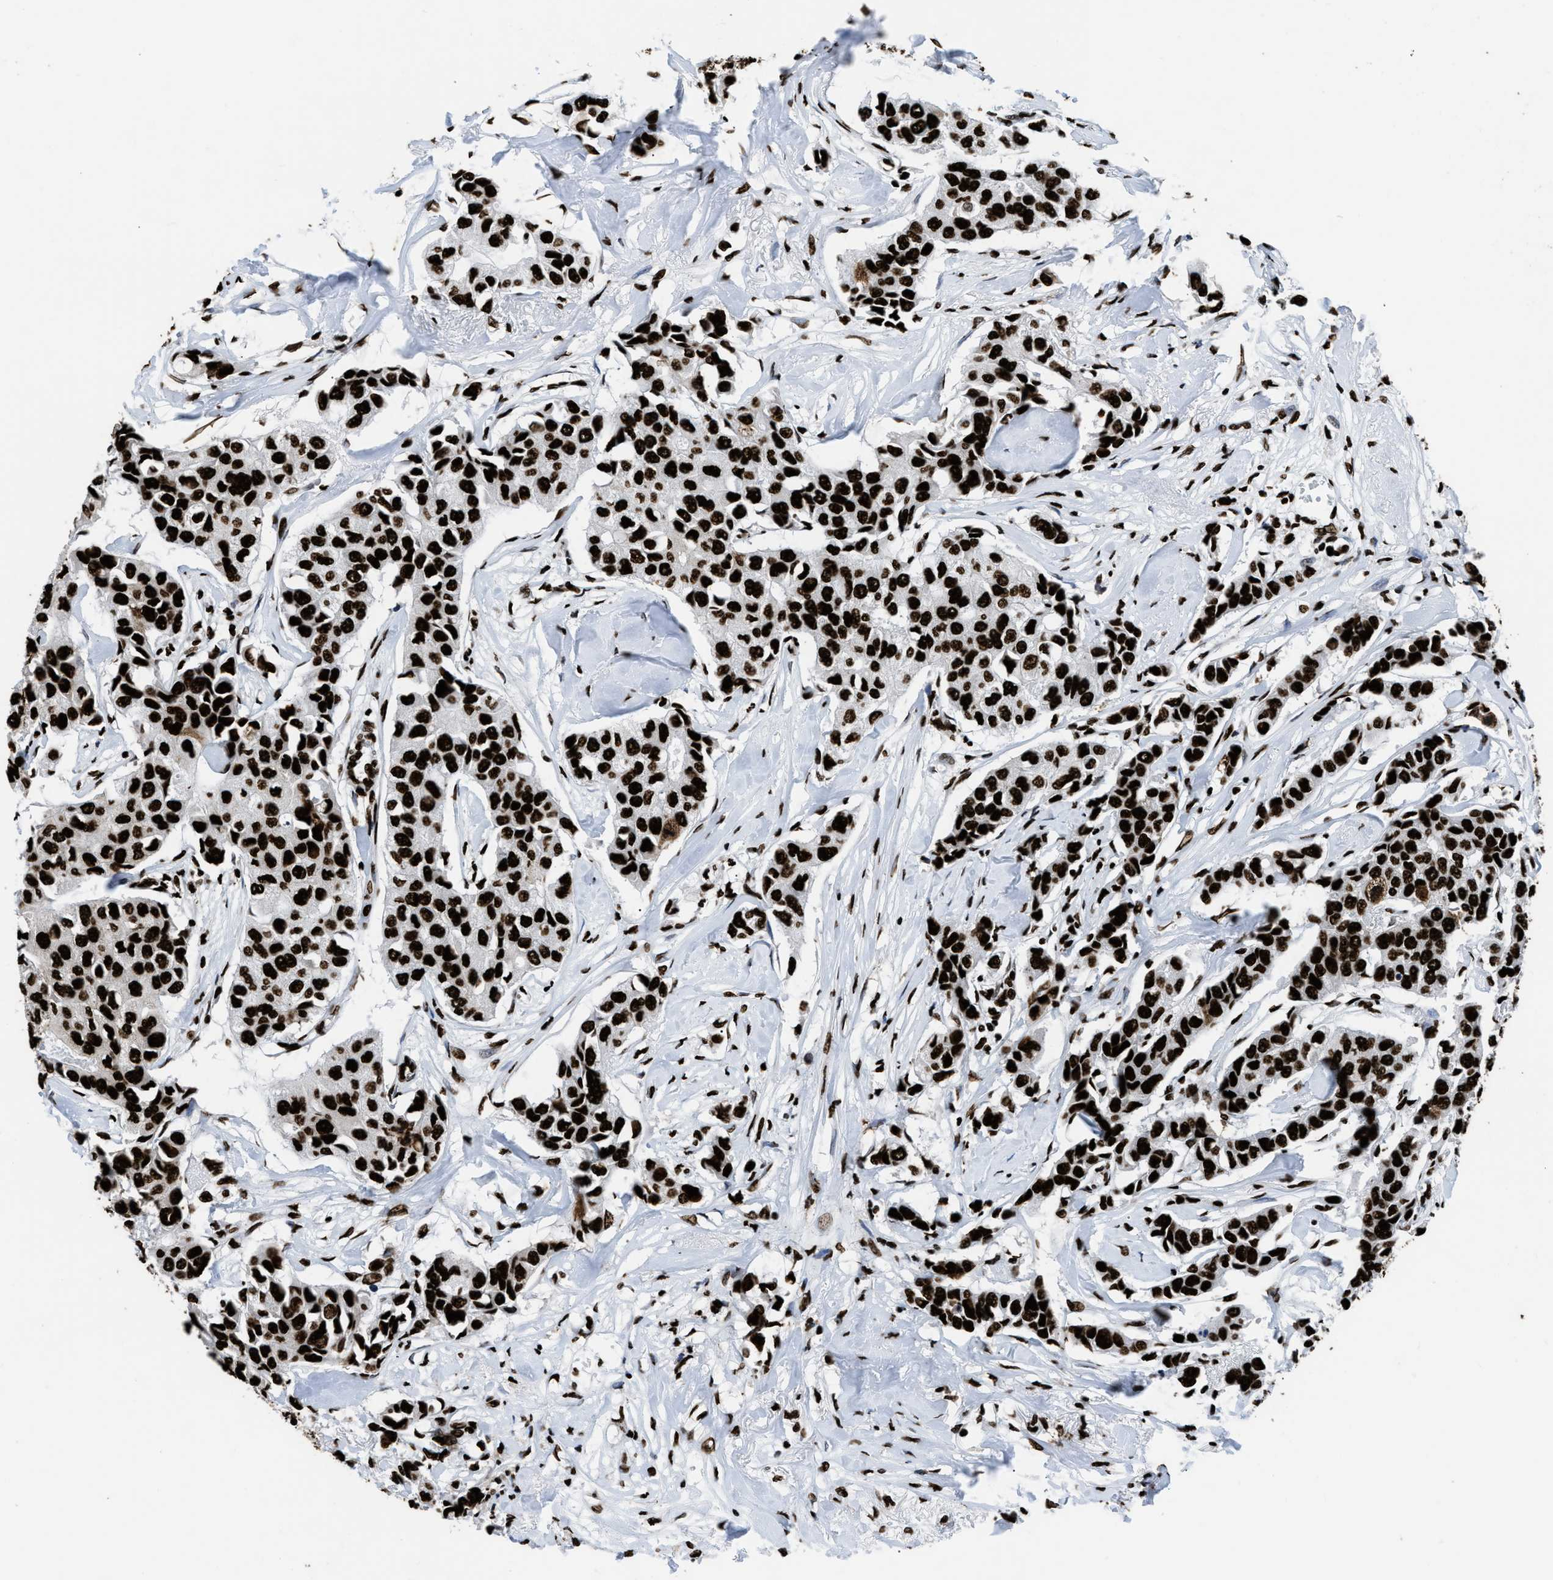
{"staining": {"intensity": "strong", "quantity": ">75%", "location": "nuclear"}, "tissue": "breast cancer", "cell_type": "Tumor cells", "image_type": "cancer", "snomed": [{"axis": "morphology", "description": "Duct carcinoma"}, {"axis": "topography", "description": "Breast"}], "caption": "Protein positivity by immunohistochemistry (IHC) exhibits strong nuclear staining in about >75% of tumor cells in breast cancer. The staining is performed using DAB brown chromogen to label protein expression. The nuclei are counter-stained blue using hematoxylin.", "gene": "HNRNPM", "patient": {"sex": "female", "age": 80}}